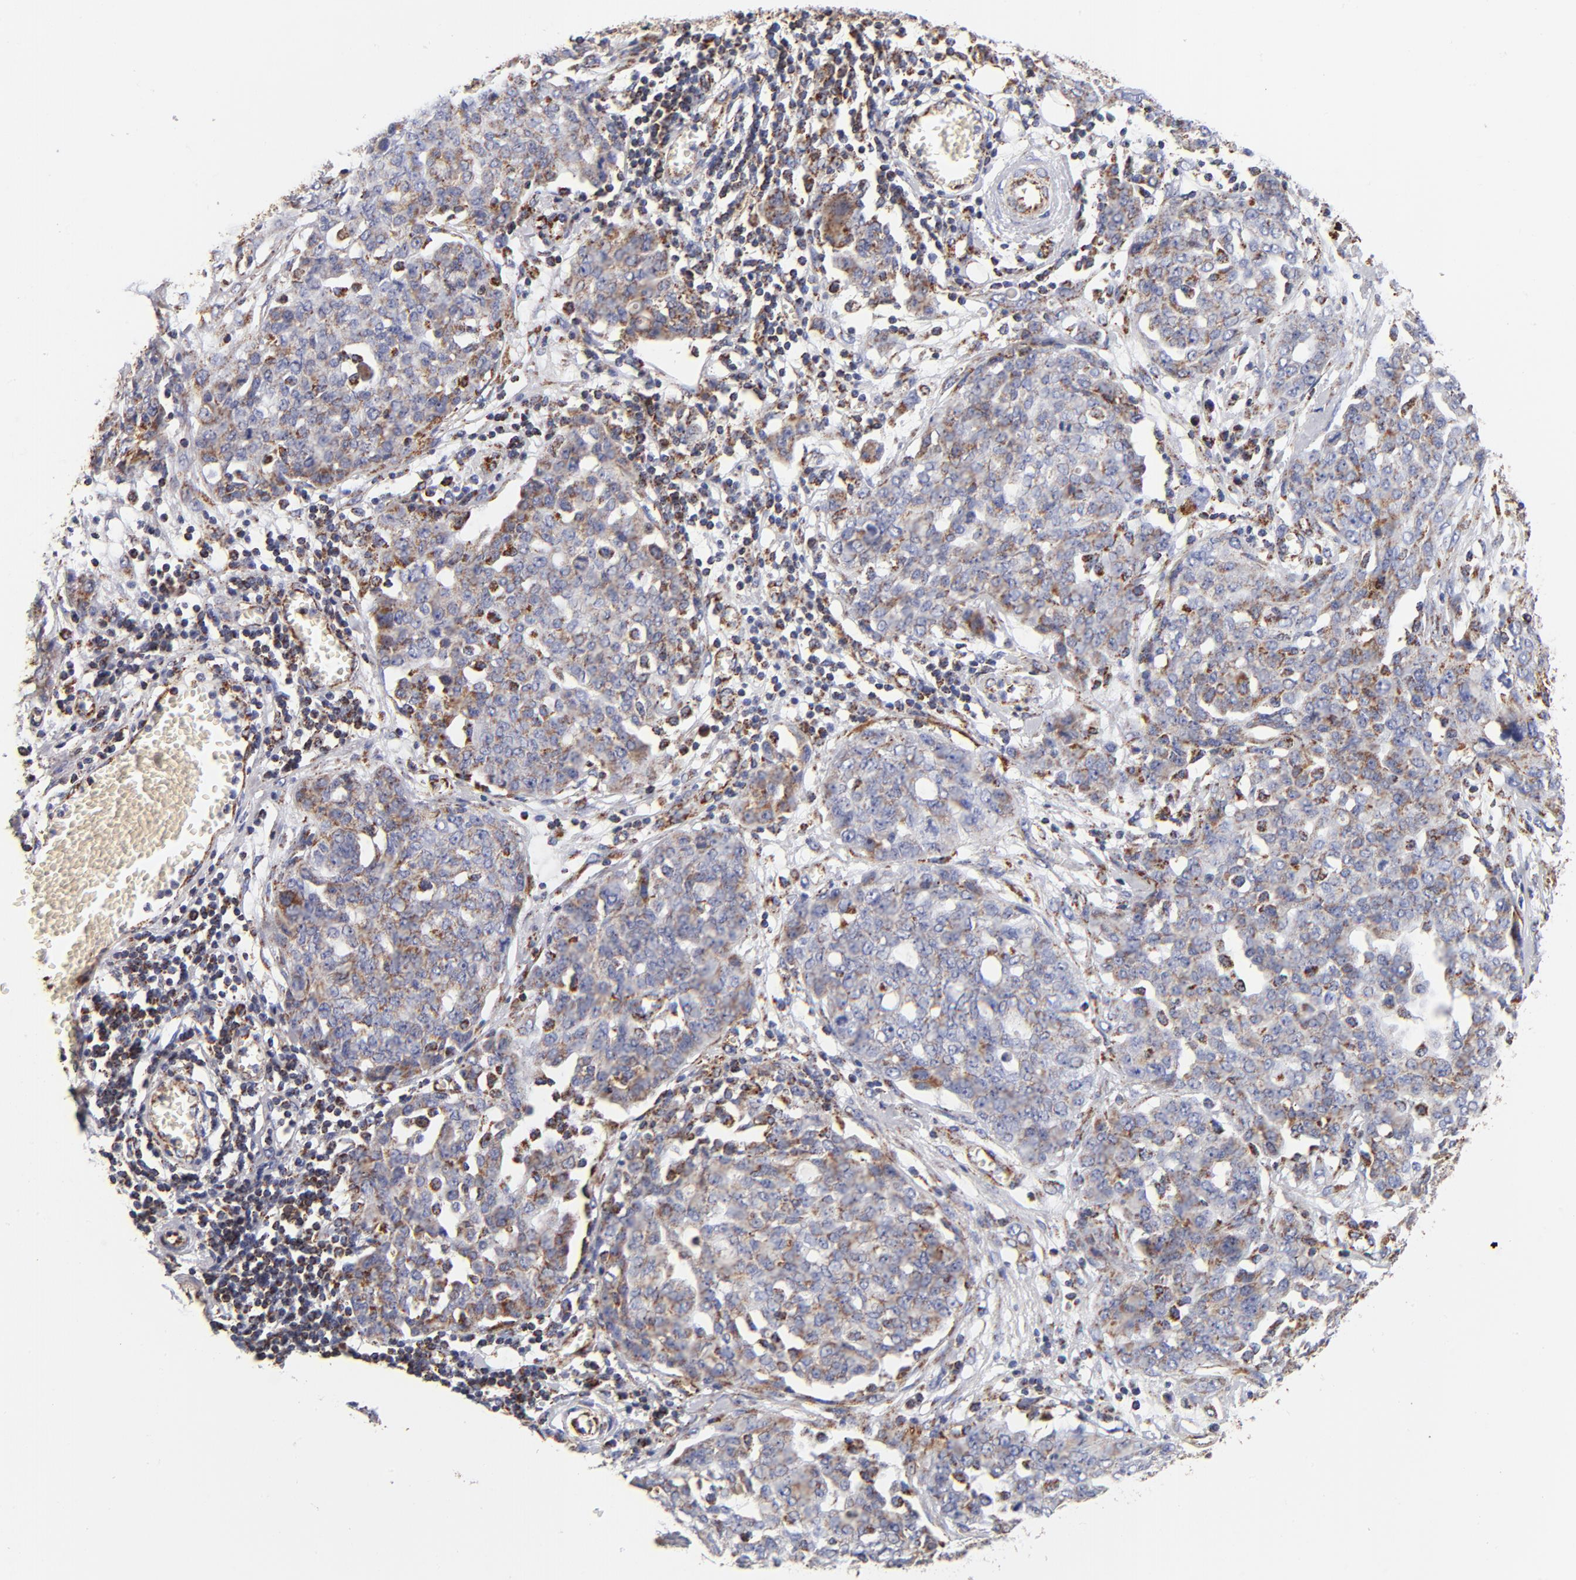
{"staining": {"intensity": "moderate", "quantity": ">75%", "location": "cytoplasmic/membranous"}, "tissue": "ovarian cancer", "cell_type": "Tumor cells", "image_type": "cancer", "snomed": [{"axis": "morphology", "description": "Cystadenocarcinoma, serous, NOS"}, {"axis": "topography", "description": "Soft tissue"}, {"axis": "topography", "description": "Ovary"}], "caption": "Ovarian cancer stained with immunohistochemistry (IHC) displays moderate cytoplasmic/membranous staining in about >75% of tumor cells.", "gene": "ECHS1", "patient": {"sex": "female", "age": 57}}